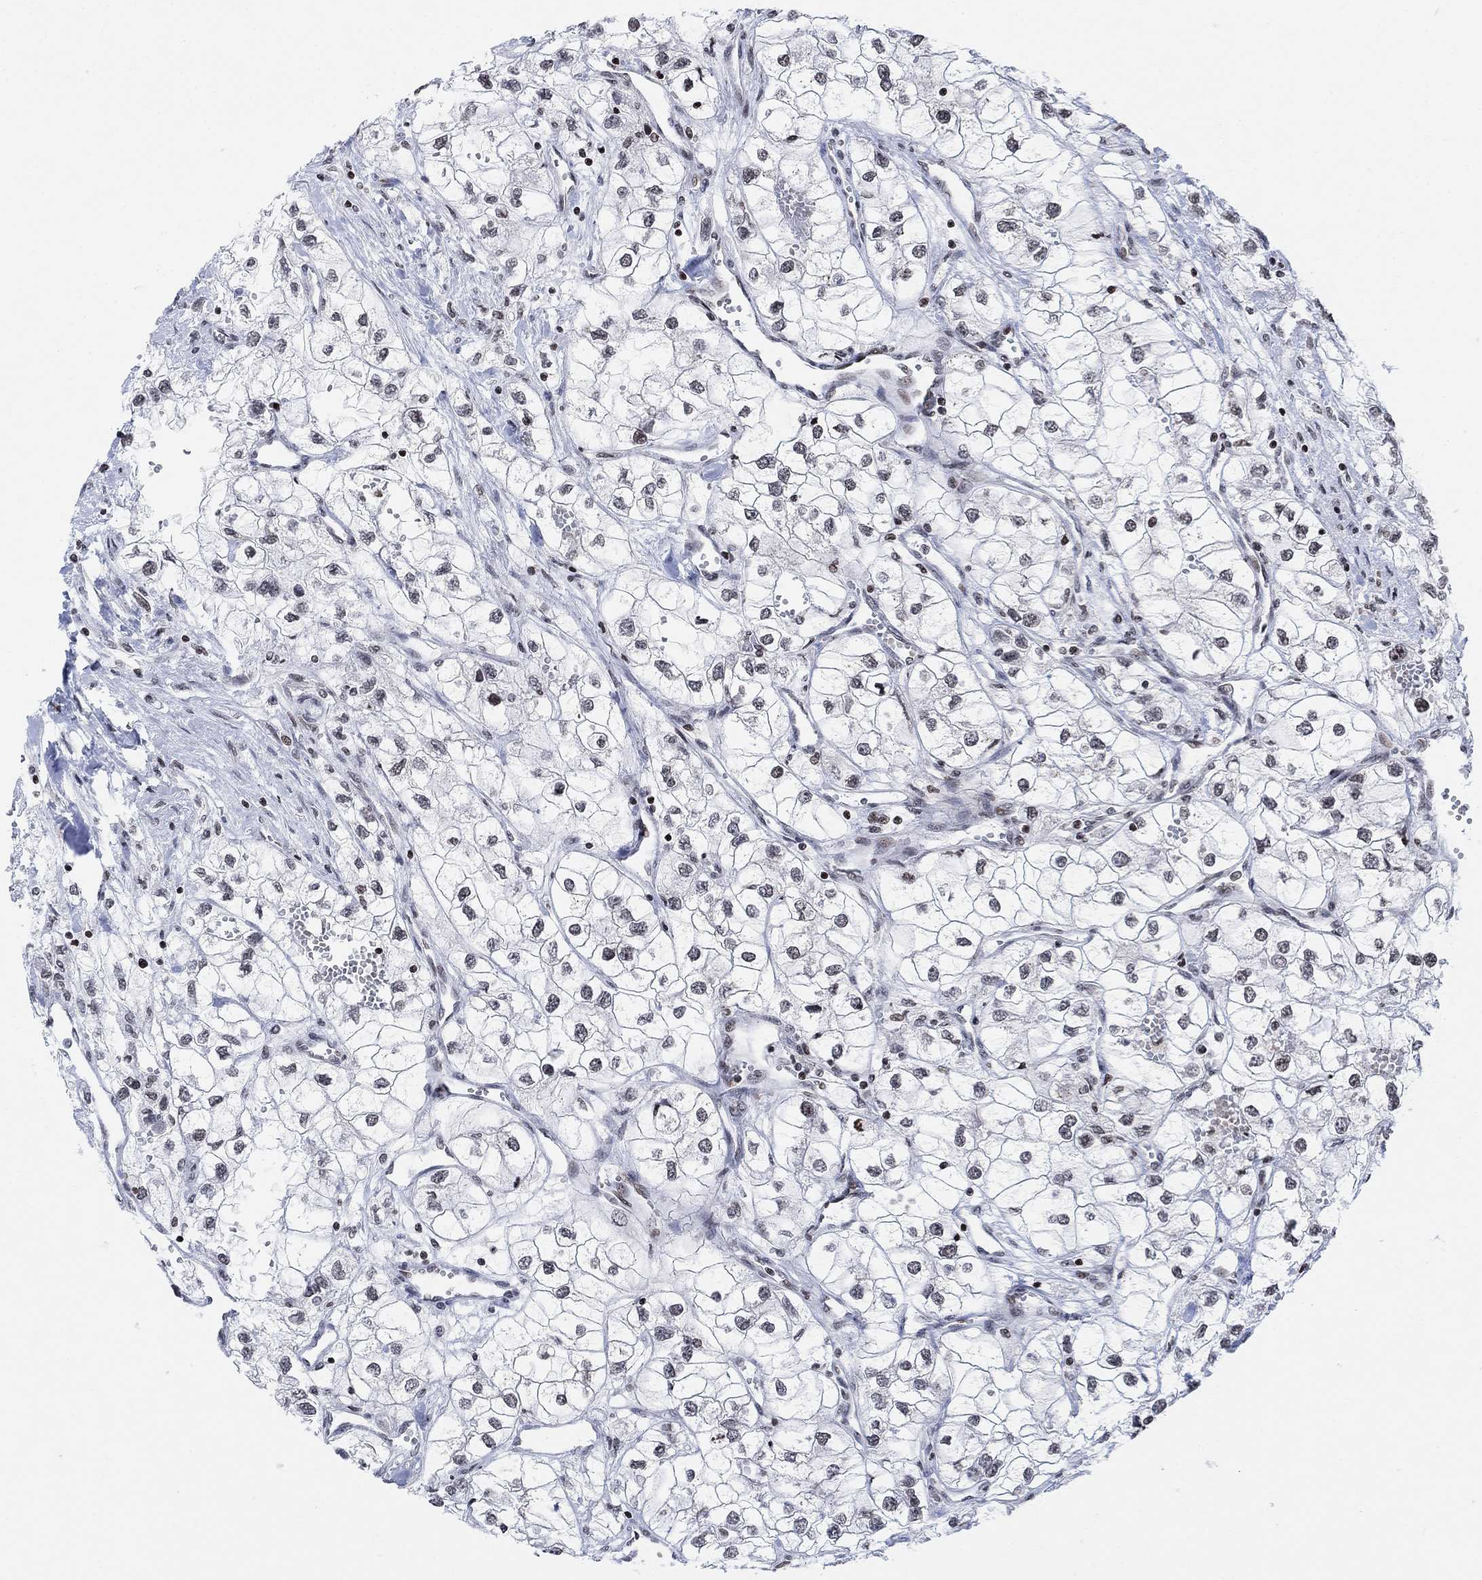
{"staining": {"intensity": "negative", "quantity": "none", "location": "none"}, "tissue": "renal cancer", "cell_type": "Tumor cells", "image_type": "cancer", "snomed": [{"axis": "morphology", "description": "Adenocarcinoma, NOS"}, {"axis": "topography", "description": "Kidney"}], "caption": "The histopathology image displays no staining of tumor cells in renal cancer (adenocarcinoma).", "gene": "ABHD14A", "patient": {"sex": "male", "age": 59}}